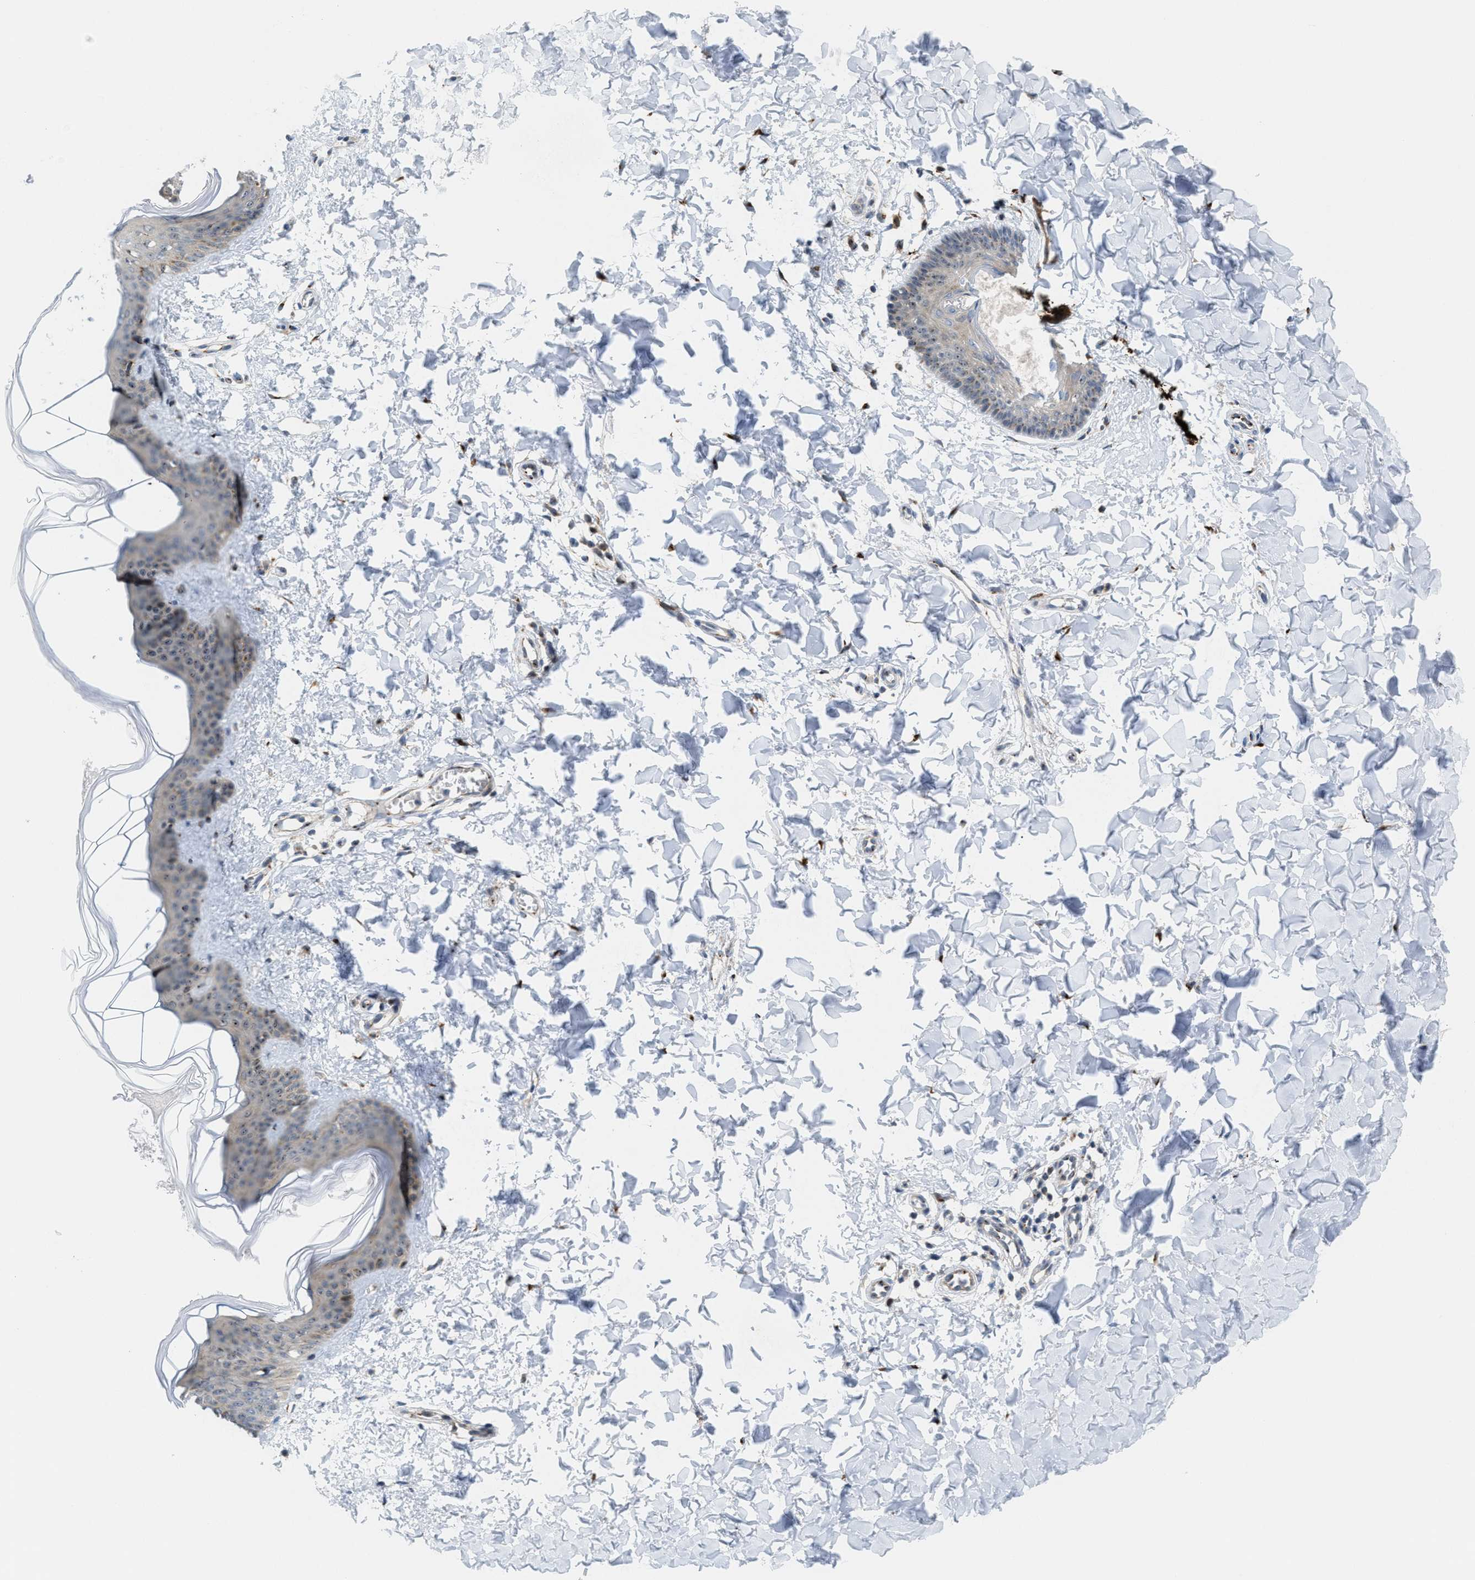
{"staining": {"intensity": "moderate", "quantity": ">75%", "location": "cytoplasmic/membranous"}, "tissue": "skin", "cell_type": "Fibroblasts", "image_type": "normal", "snomed": [{"axis": "morphology", "description": "Normal tissue, NOS"}, {"axis": "topography", "description": "Skin"}], "caption": "IHC staining of unremarkable skin, which exhibits medium levels of moderate cytoplasmic/membranous positivity in about >75% of fibroblasts indicating moderate cytoplasmic/membranous protein staining. The staining was performed using DAB (3,3'-diaminobenzidine) (brown) for protein detection and nuclei were counterstained in hematoxylin (blue).", "gene": "SLC38A10", "patient": {"sex": "female", "age": 17}}